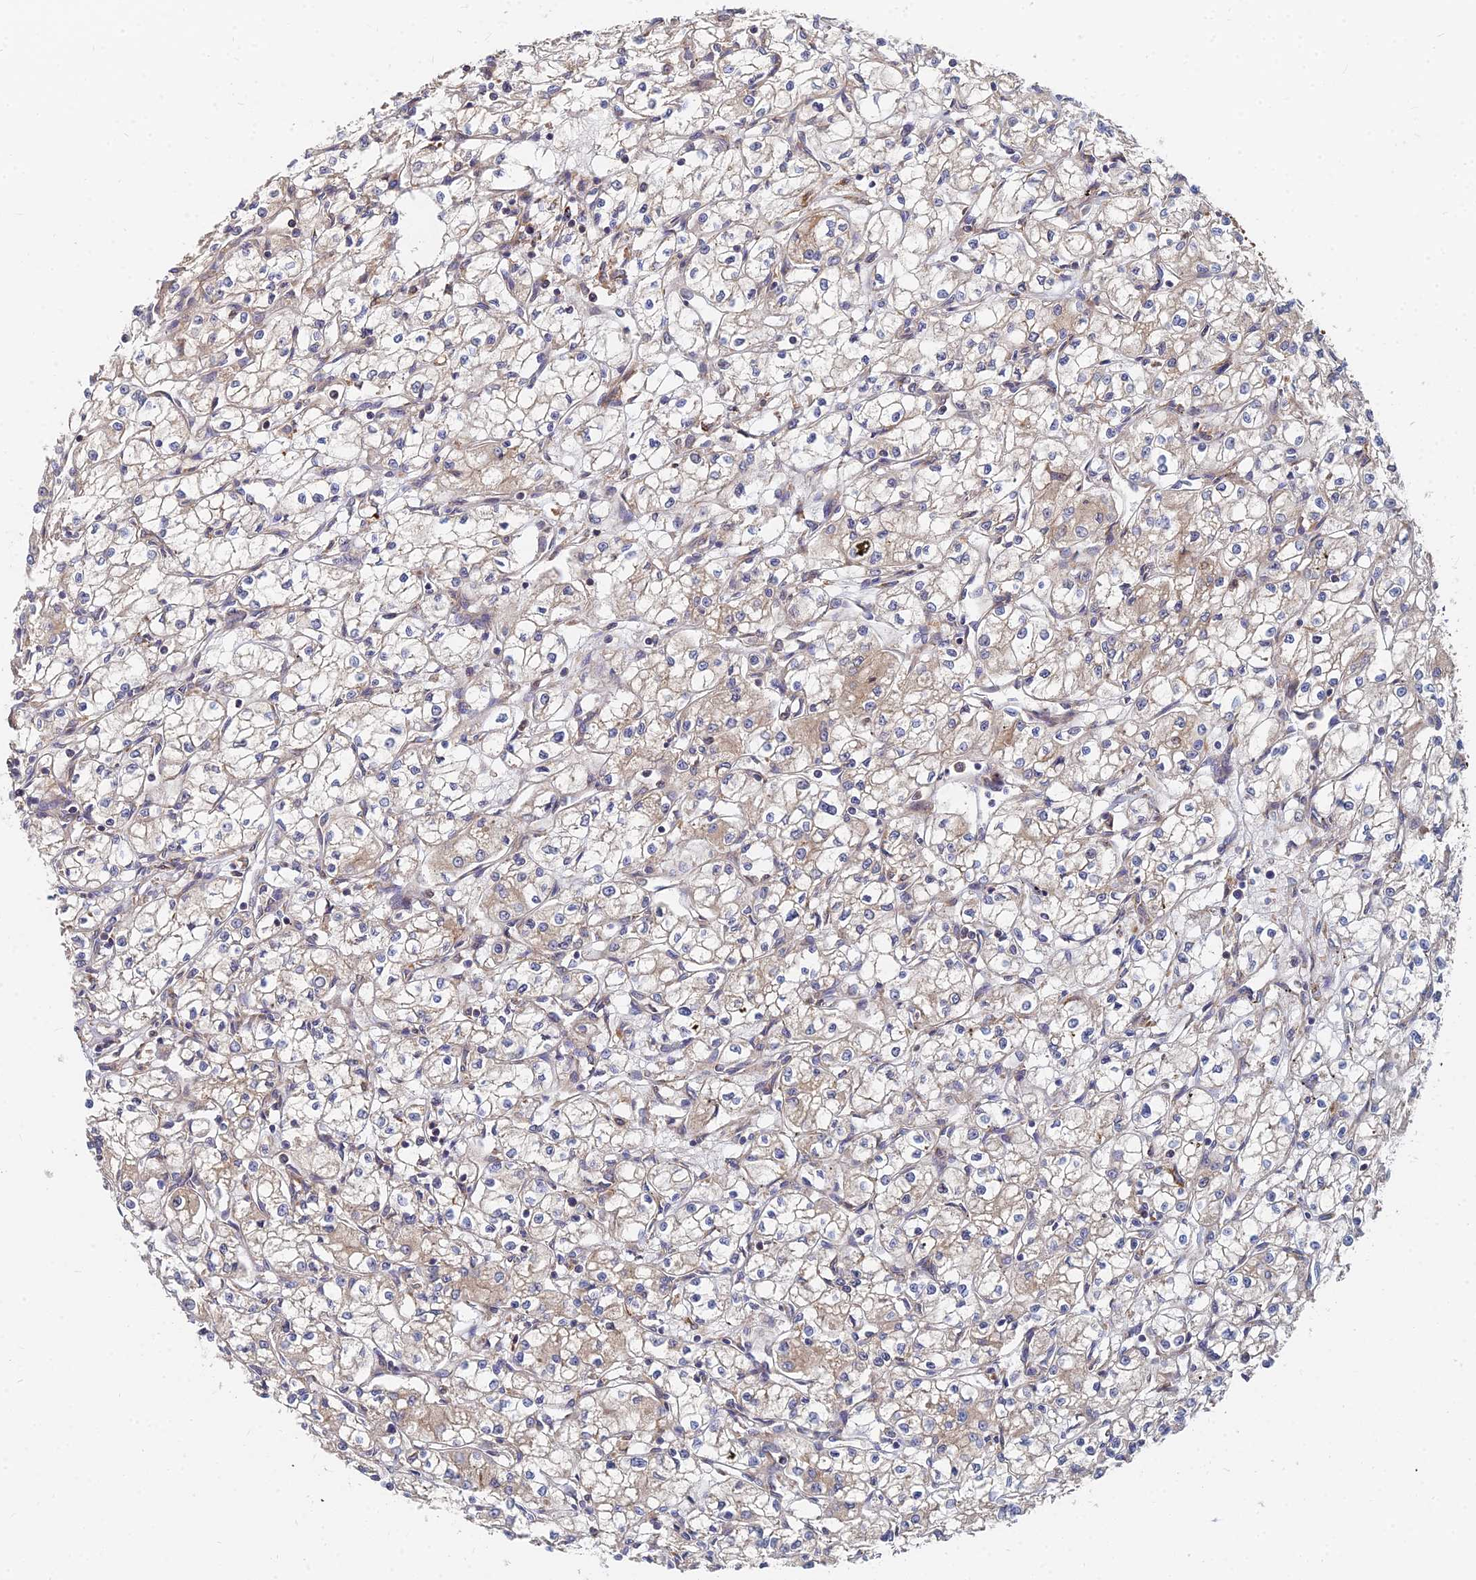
{"staining": {"intensity": "weak", "quantity": ">75%", "location": "cytoplasmic/membranous"}, "tissue": "renal cancer", "cell_type": "Tumor cells", "image_type": "cancer", "snomed": [{"axis": "morphology", "description": "Adenocarcinoma, NOS"}, {"axis": "topography", "description": "Kidney"}], "caption": "The image shows staining of renal cancer, revealing weak cytoplasmic/membranous protein expression (brown color) within tumor cells. (DAB (3,3'-diaminobenzidine) IHC with brightfield microscopy, high magnification).", "gene": "CCZ1", "patient": {"sex": "male", "age": 59}}